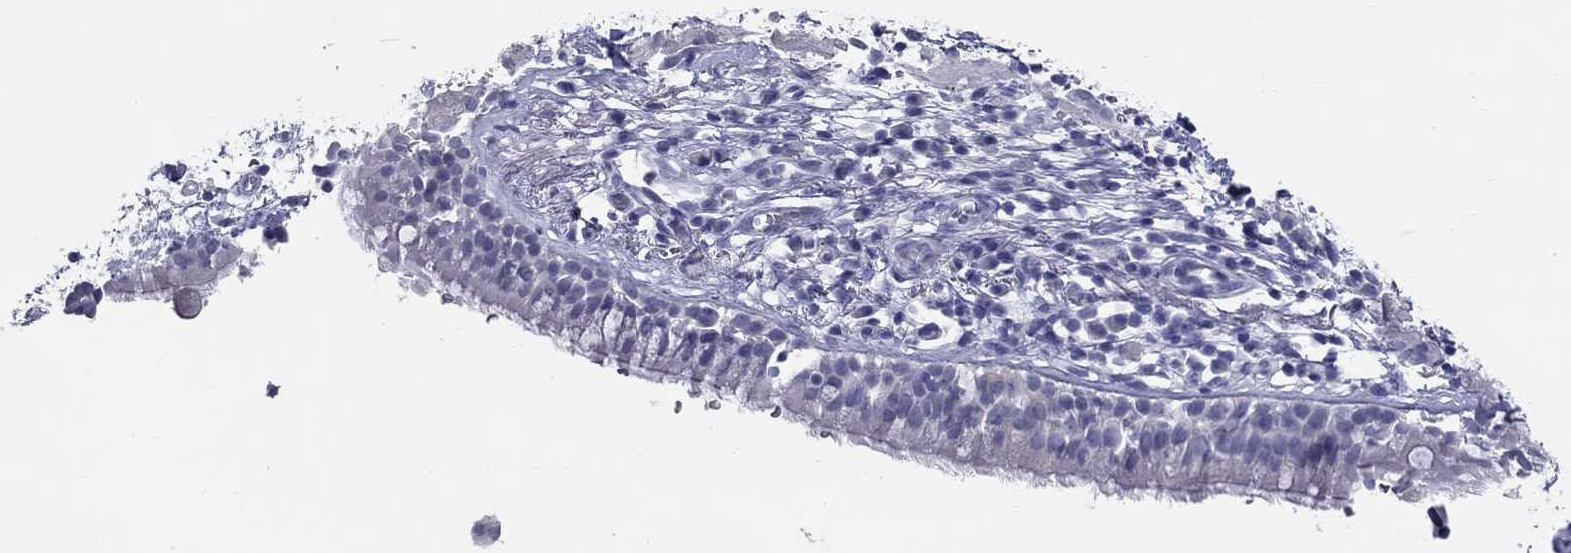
{"staining": {"intensity": "negative", "quantity": "none", "location": "none"}, "tissue": "adipose tissue", "cell_type": "Adipocytes", "image_type": "normal", "snomed": [{"axis": "morphology", "description": "Normal tissue, NOS"}, {"axis": "topography", "description": "Cartilage tissue"}, {"axis": "topography", "description": "Bronchus"}], "caption": "IHC image of normal adipose tissue stained for a protein (brown), which displays no staining in adipocytes. (DAB IHC with hematoxylin counter stain).", "gene": "KIRREL2", "patient": {"sex": "male", "age": 58}}